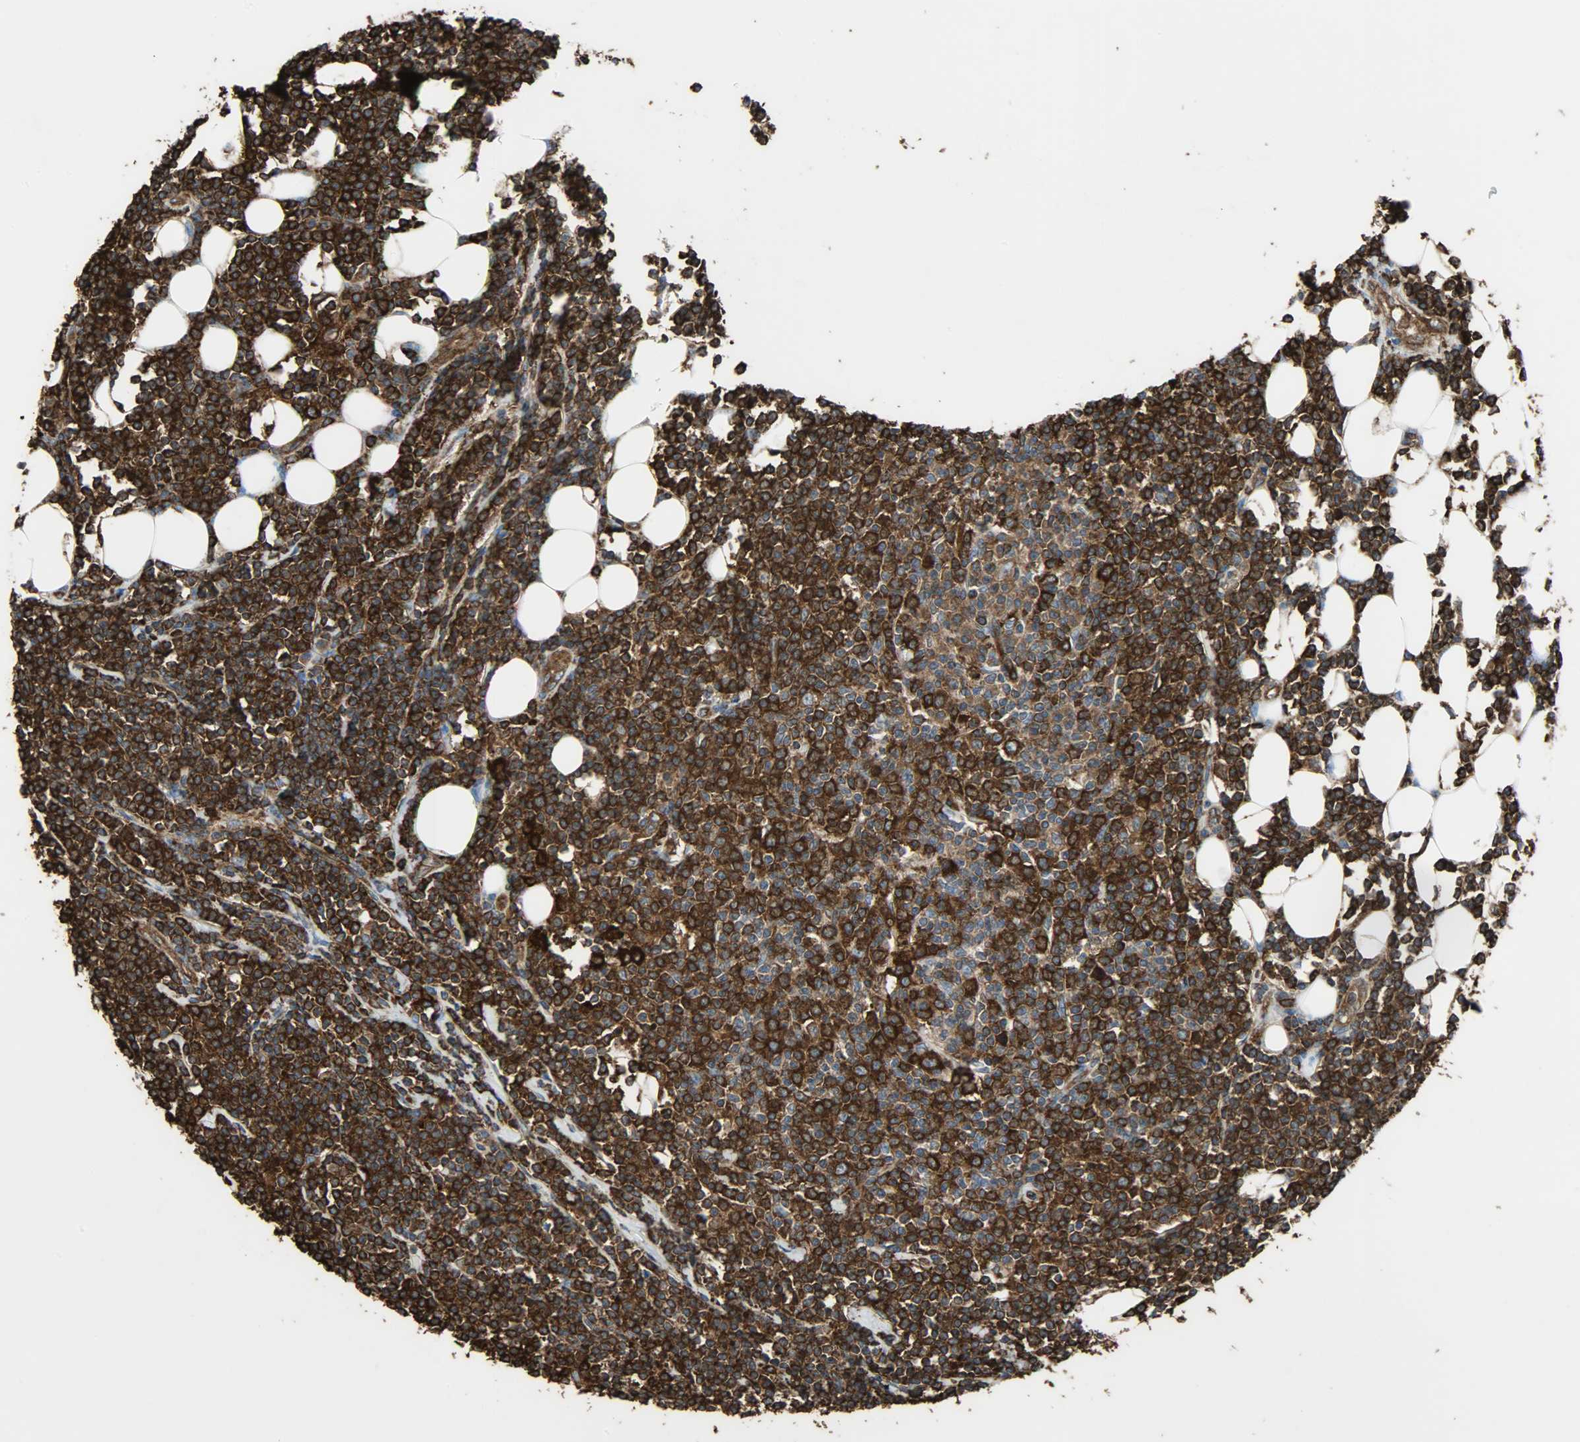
{"staining": {"intensity": "strong", "quantity": ">75%", "location": "cytoplasmic/membranous"}, "tissue": "lymphoma", "cell_type": "Tumor cells", "image_type": "cancer", "snomed": [{"axis": "morphology", "description": "Malignant lymphoma, non-Hodgkin's type, Low grade"}, {"axis": "topography", "description": "Soft tissue"}], "caption": "Immunohistochemical staining of low-grade malignant lymphoma, non-Hodgkin's type exhibits high levels of strong cytoplasmic/membranous expression in approximately >75% of tumor cells.", "gene": "VASP", "patient": {"sex": "male", "age": 92}}